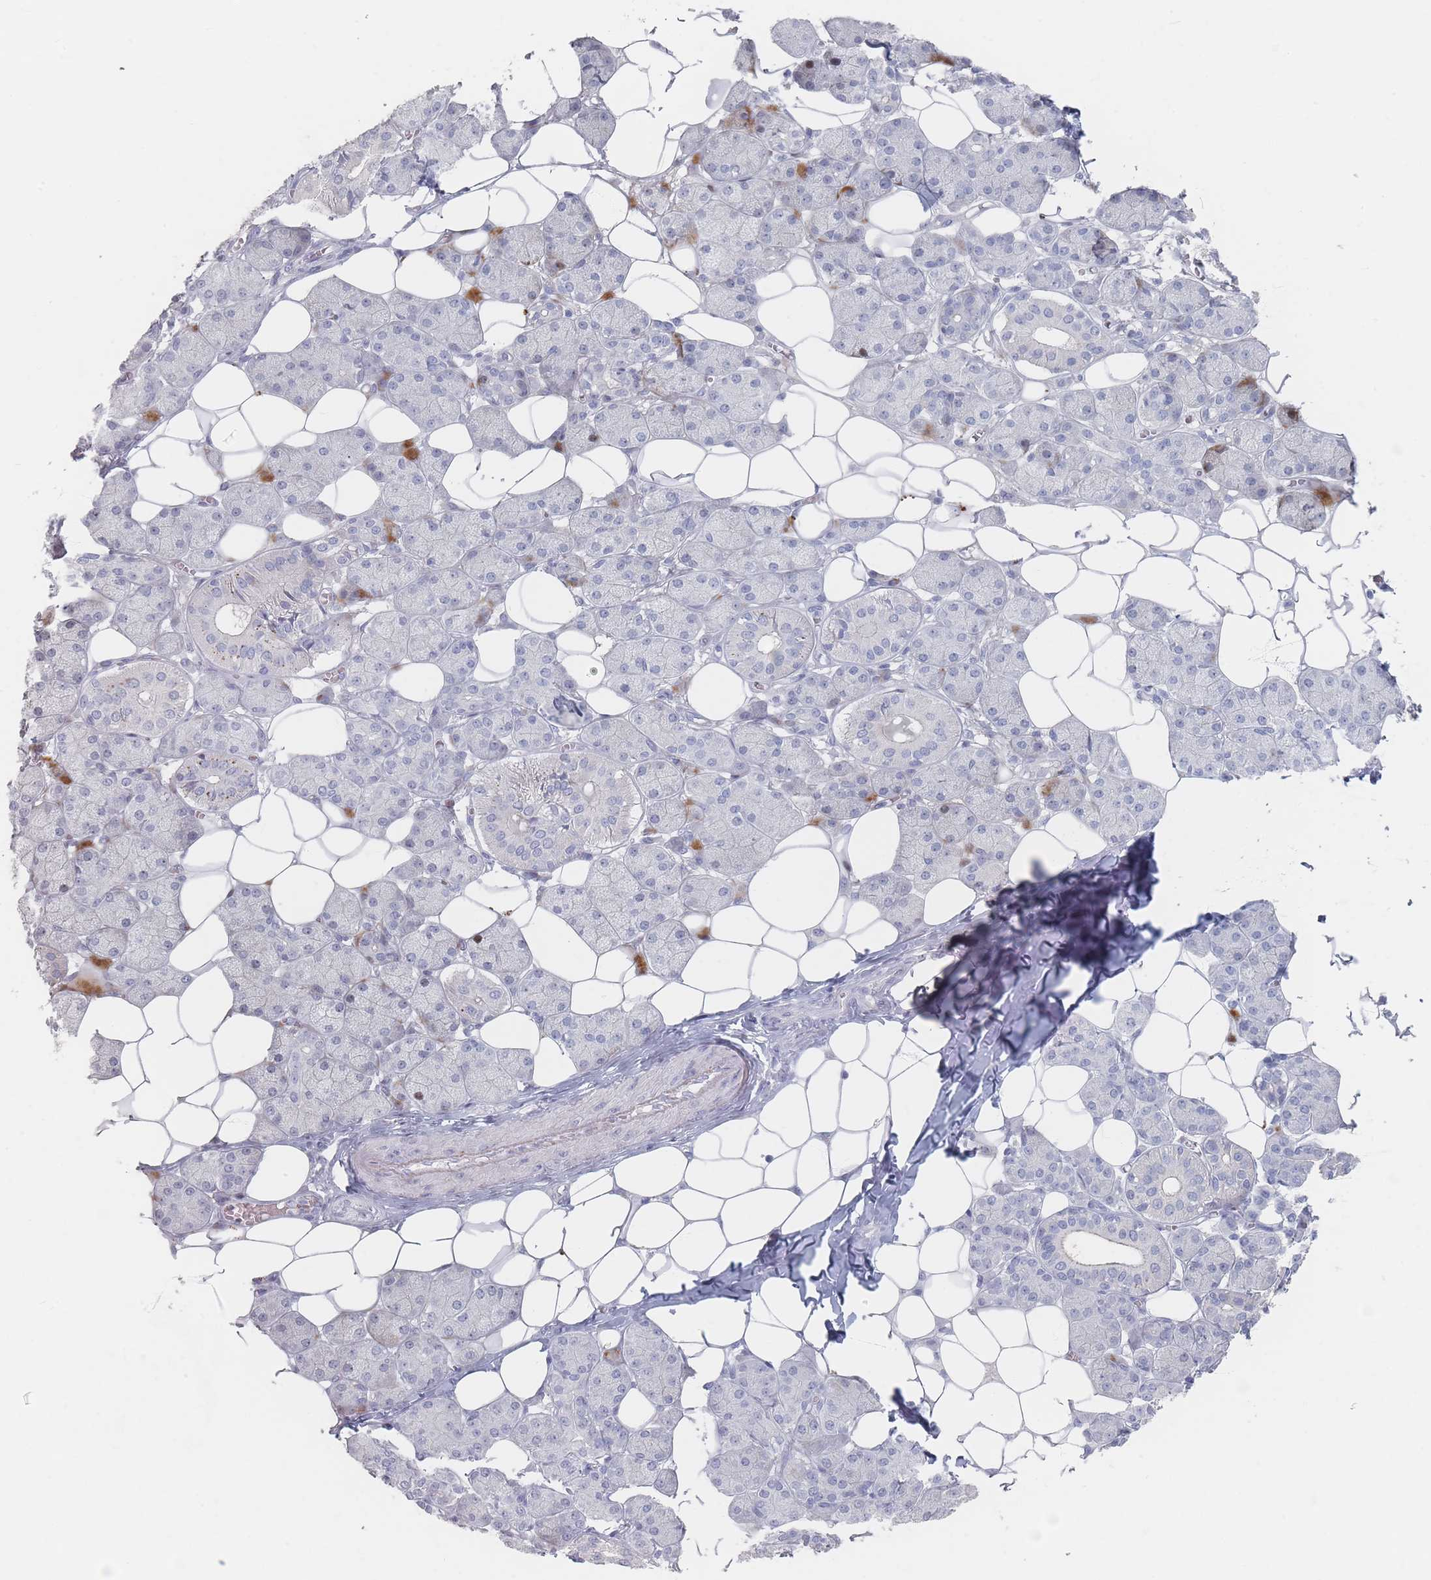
{"staining": {"intensity": "negative", "quantity": "none", "location": "none"}, "tissue": "salivary gland", "cell_type": "Glandular cells", "image_type": "normal", "snomed": [{"axis": "morphology", "description": "Normal tissue, NOS"}, {"axis": "topography", "description": "Salivary gland"}], "caption": "Immunohistochemistry of benign human salivary gland reveals no positivity in glandular cells. (DAB IHC visualized using brightfield microscopy, high magnification).", "gene": "CD37", "patient": {"sex": "female", "age": 33}}